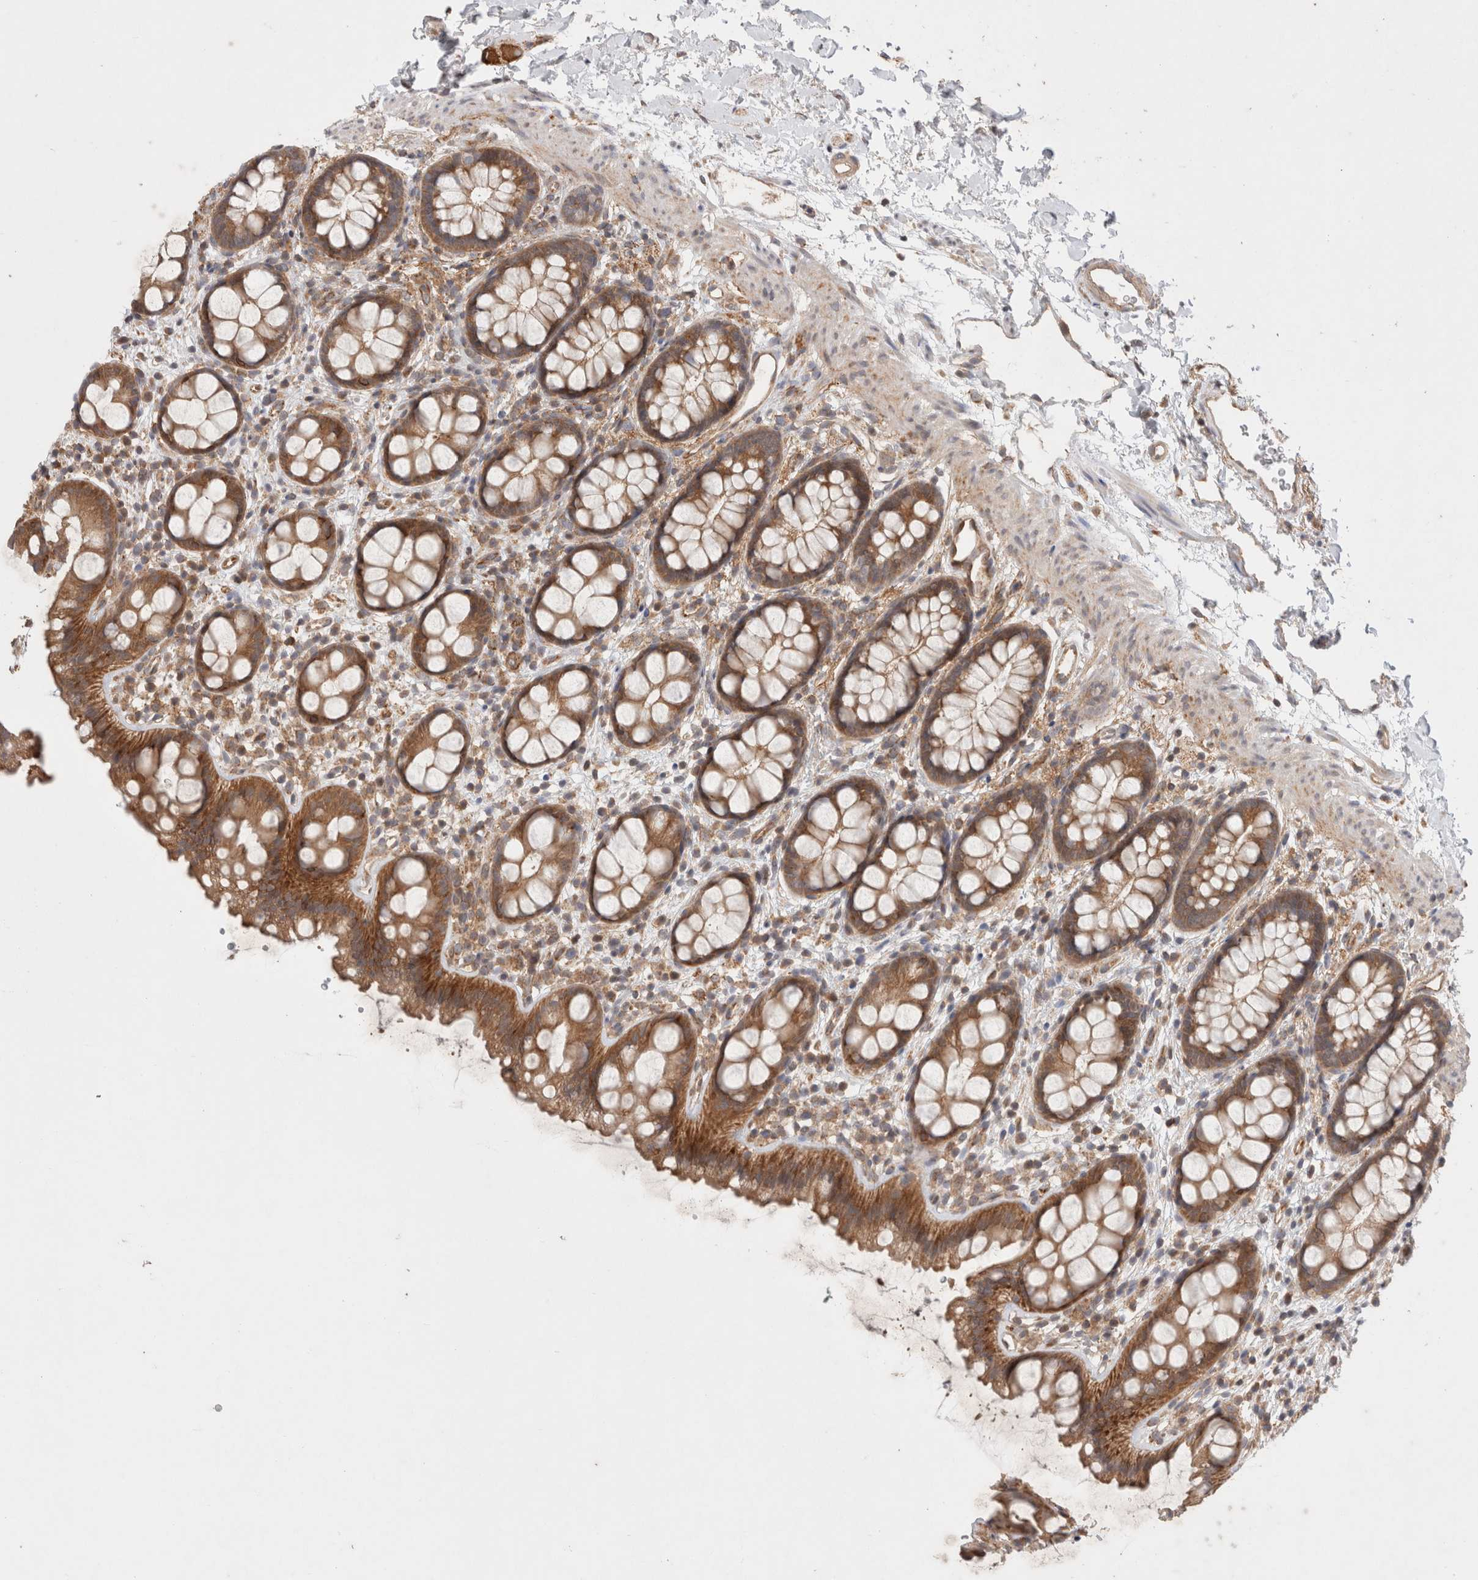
{"staining": {"intensity": "moderate", "quantity": ">75%", "location": "cytoplasmic/membranous"}, "tissue": "rectum", "cell_type": "Glandular cells", "image_type": "normal", "snomed": [{"axis": "morphology", "description": "Normal tissue, NOS"}, {"axis": "topography", "description": "Rectum"}], "caption": "A brown stain labels moderate cytoplasmic/membranous positivity of a protein in glandular cells of benign rectum. (Stains: DAB (3,3'-diaminobenzidine) in brown, nuclei in blue, Microscopy: brightfield microscopy at high magnification).", "gene": "HROB", "patient": {"sex": "female", "age": 65}}